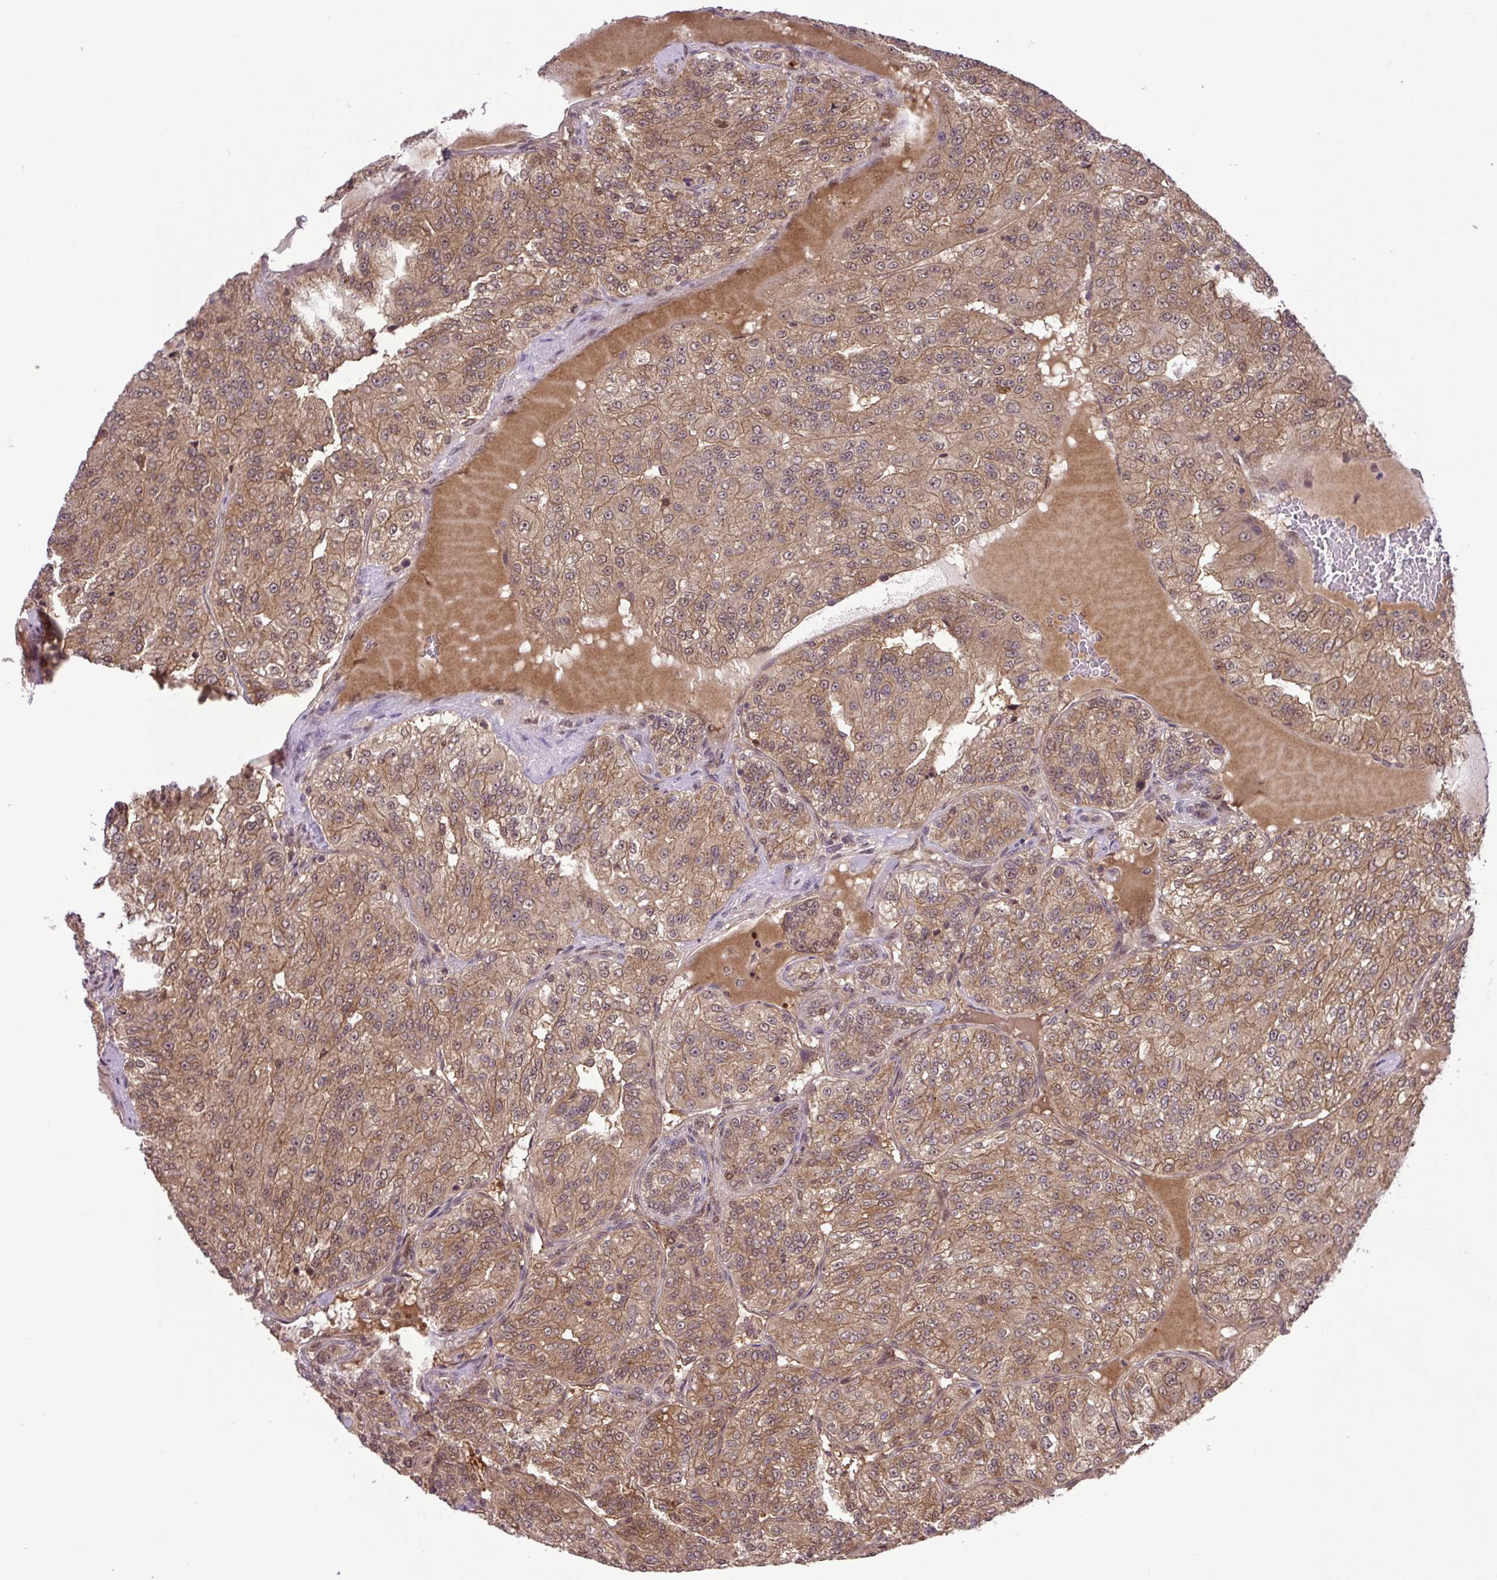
{"staining": {"intensity": "moderate", "quantity": ">75%", "location": "cytoplasmic/membranous,nuclear"}, "tissue": "renal cancer", "cell_type": "Tumor cells", "image_type": "cancer", "snomed": [{"axis": "morphology", "description": "Adenocarcinoma, NOS"}, {"axis": "topography", "description": "Kidney"}], "caption": "Adenocarcinoma (renal) tissue reveals moderate cytoplasmic/membranous and nuclear expression in about >75% of tumor cells", "gene": "SGTA", "patient": {"sex": "female", "age": 63}}